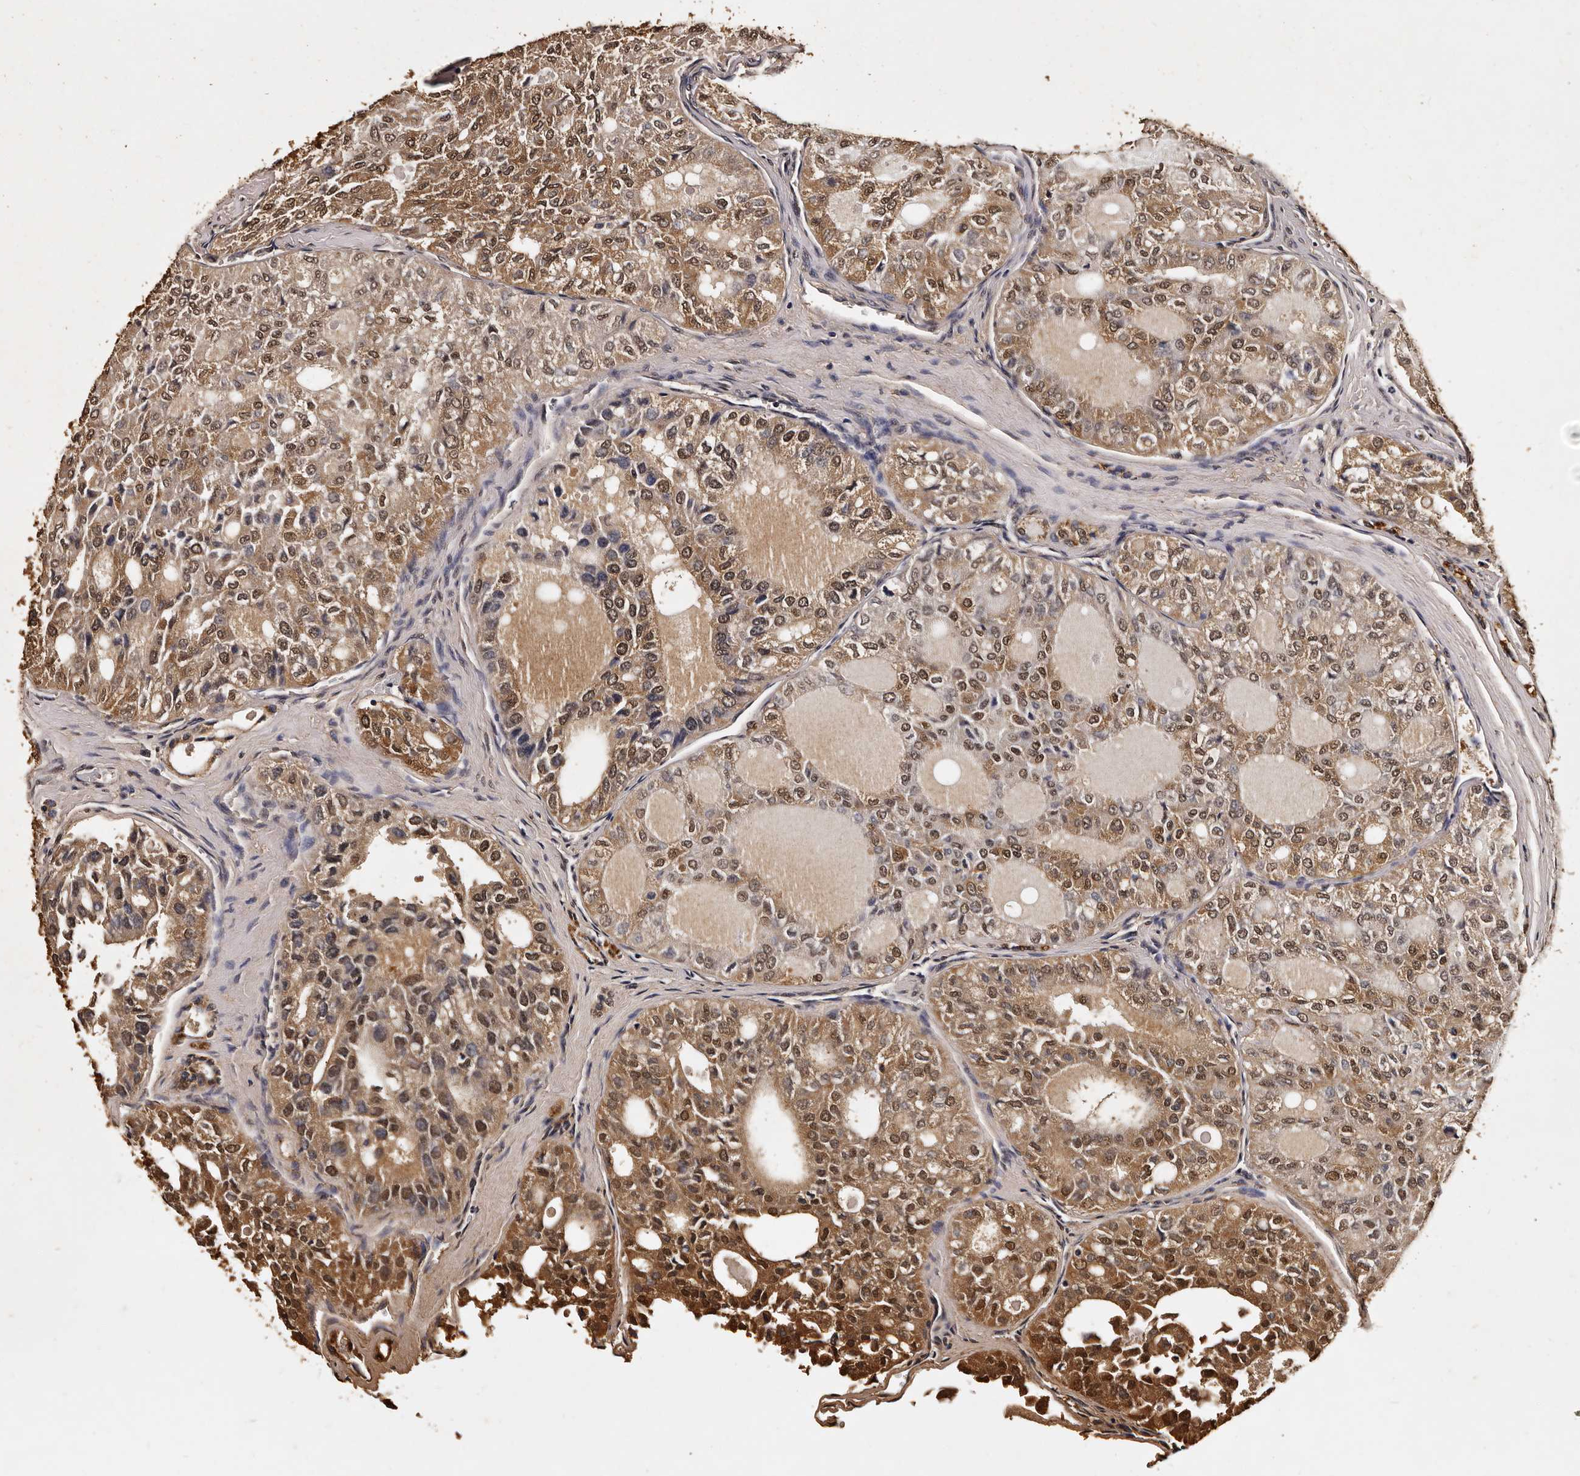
{"staining": {"intensity": "moderate", "quantity": ">75%", "location": "cytoplasmic/membranous,nuclear"}, "tissue": "thyroid cancer", "cell_type": "Tumor cells", "image_type": "cancer", "snomed": [{"axis": "morphology", "description": "Follicular adenoma carcinoma, NOS"}, {"axis": "topography", "description": "Thyroid gland"}], "caption": "This is an image of immunohistochemistry staining of follicular adenoma carcinoma (thyroid), which shows moderate positivity in the cytoplasmic/membranous and nuclear of tumor cells.", "gene": "PARS2", "patient": {"sex": "male", "age": 75}}